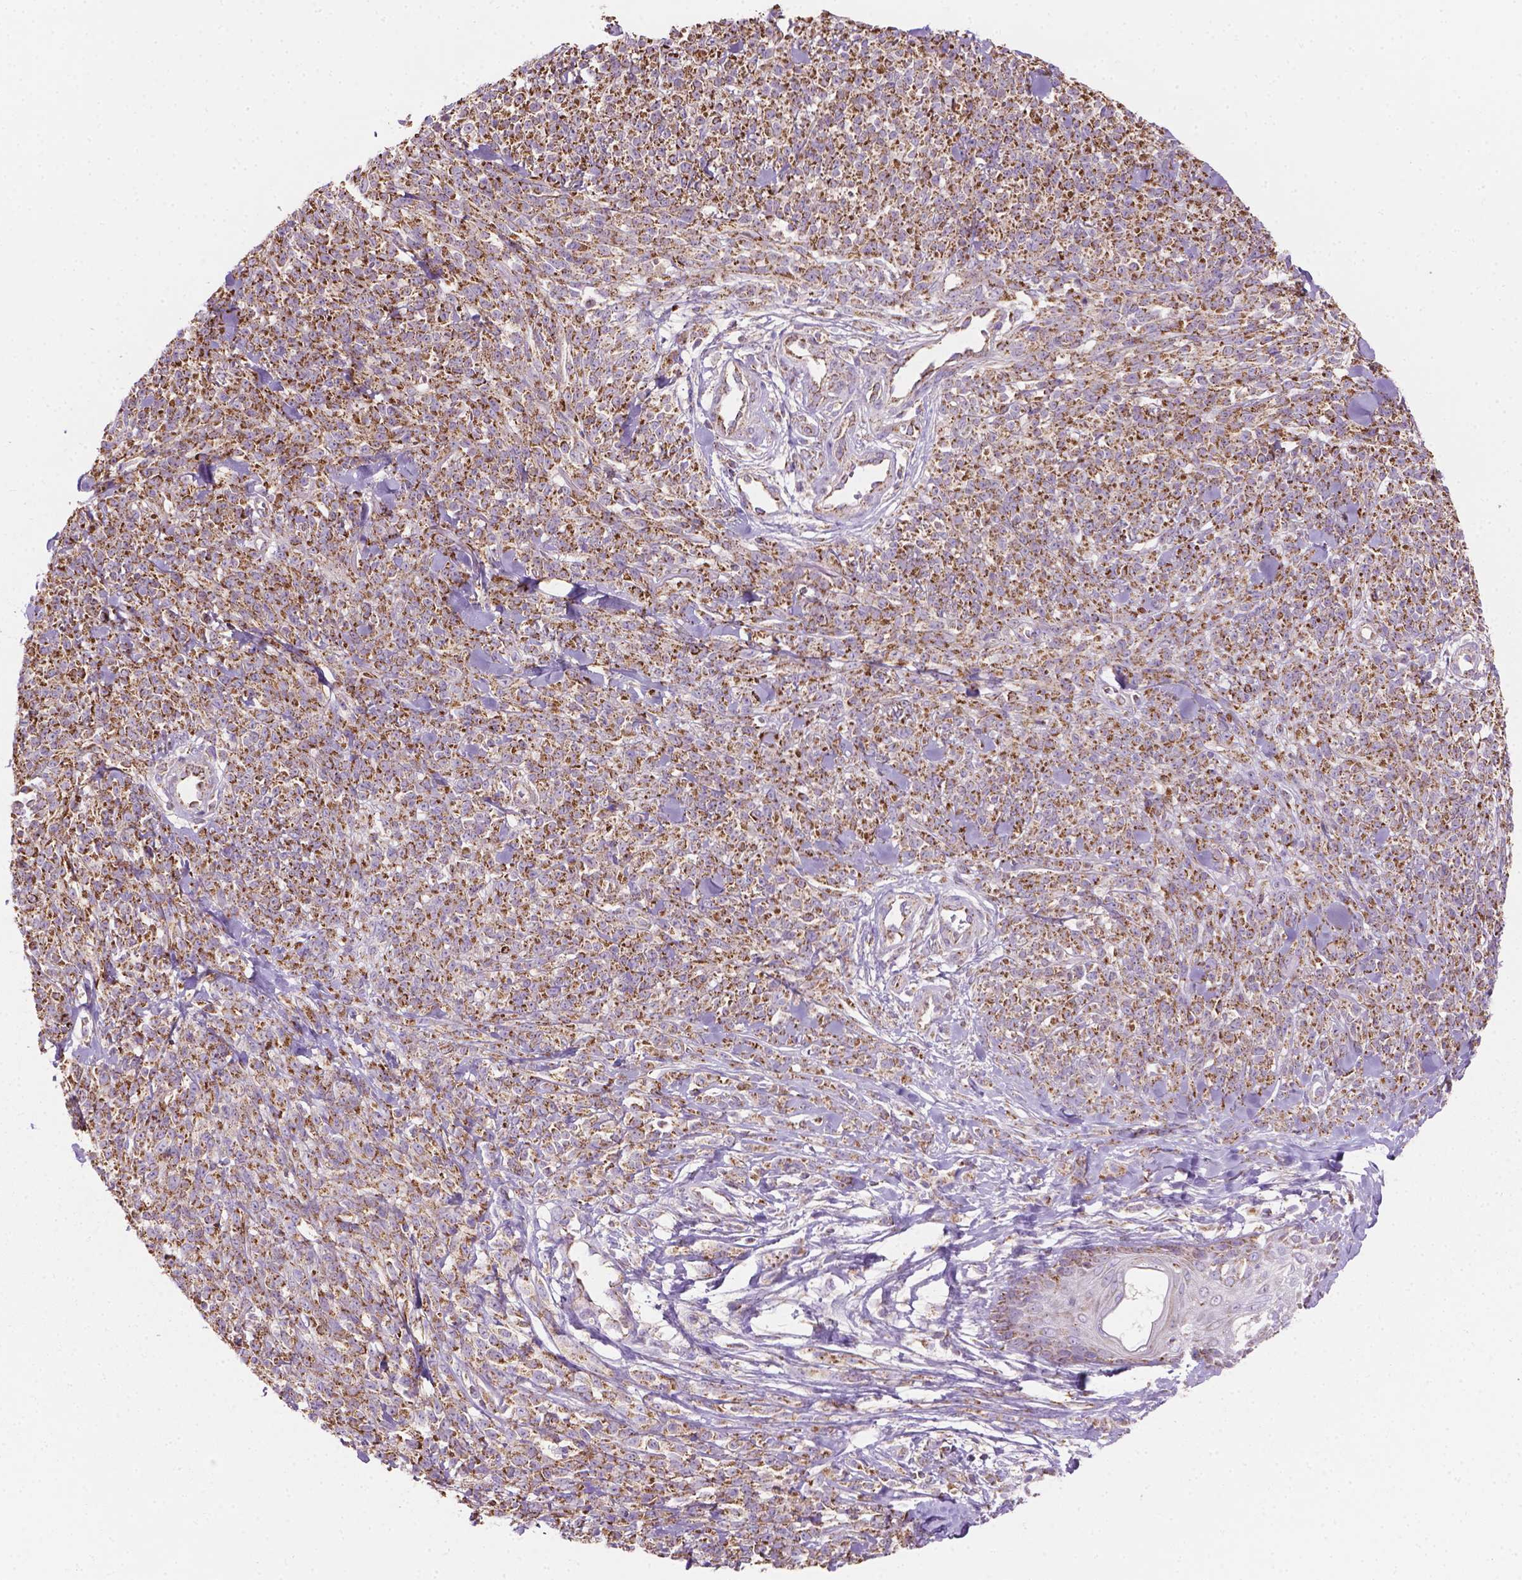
{"staining": {"intensity": "strong", "quantity": ">75%", "location": "cytoplasmic/membranous"}, "tissue": "melanoma", "cell_type": "Tumor cells", "image_type": "cancer", "snomed": [{"axis": "morphology", "description": "Malignant melanoma, NOS"}, {"axis": "topography", "description": "Skin"}, {"axis": "topography", "description": "Skin of trunk"}], "caption": "Human melanoma stained with a brown dye demonstrates strong cytoplasmic/membranous positive positivity in about >75% of tumor cells.", "gene": "PIBF1", "patient": {"sex": "male", "age": 74}}